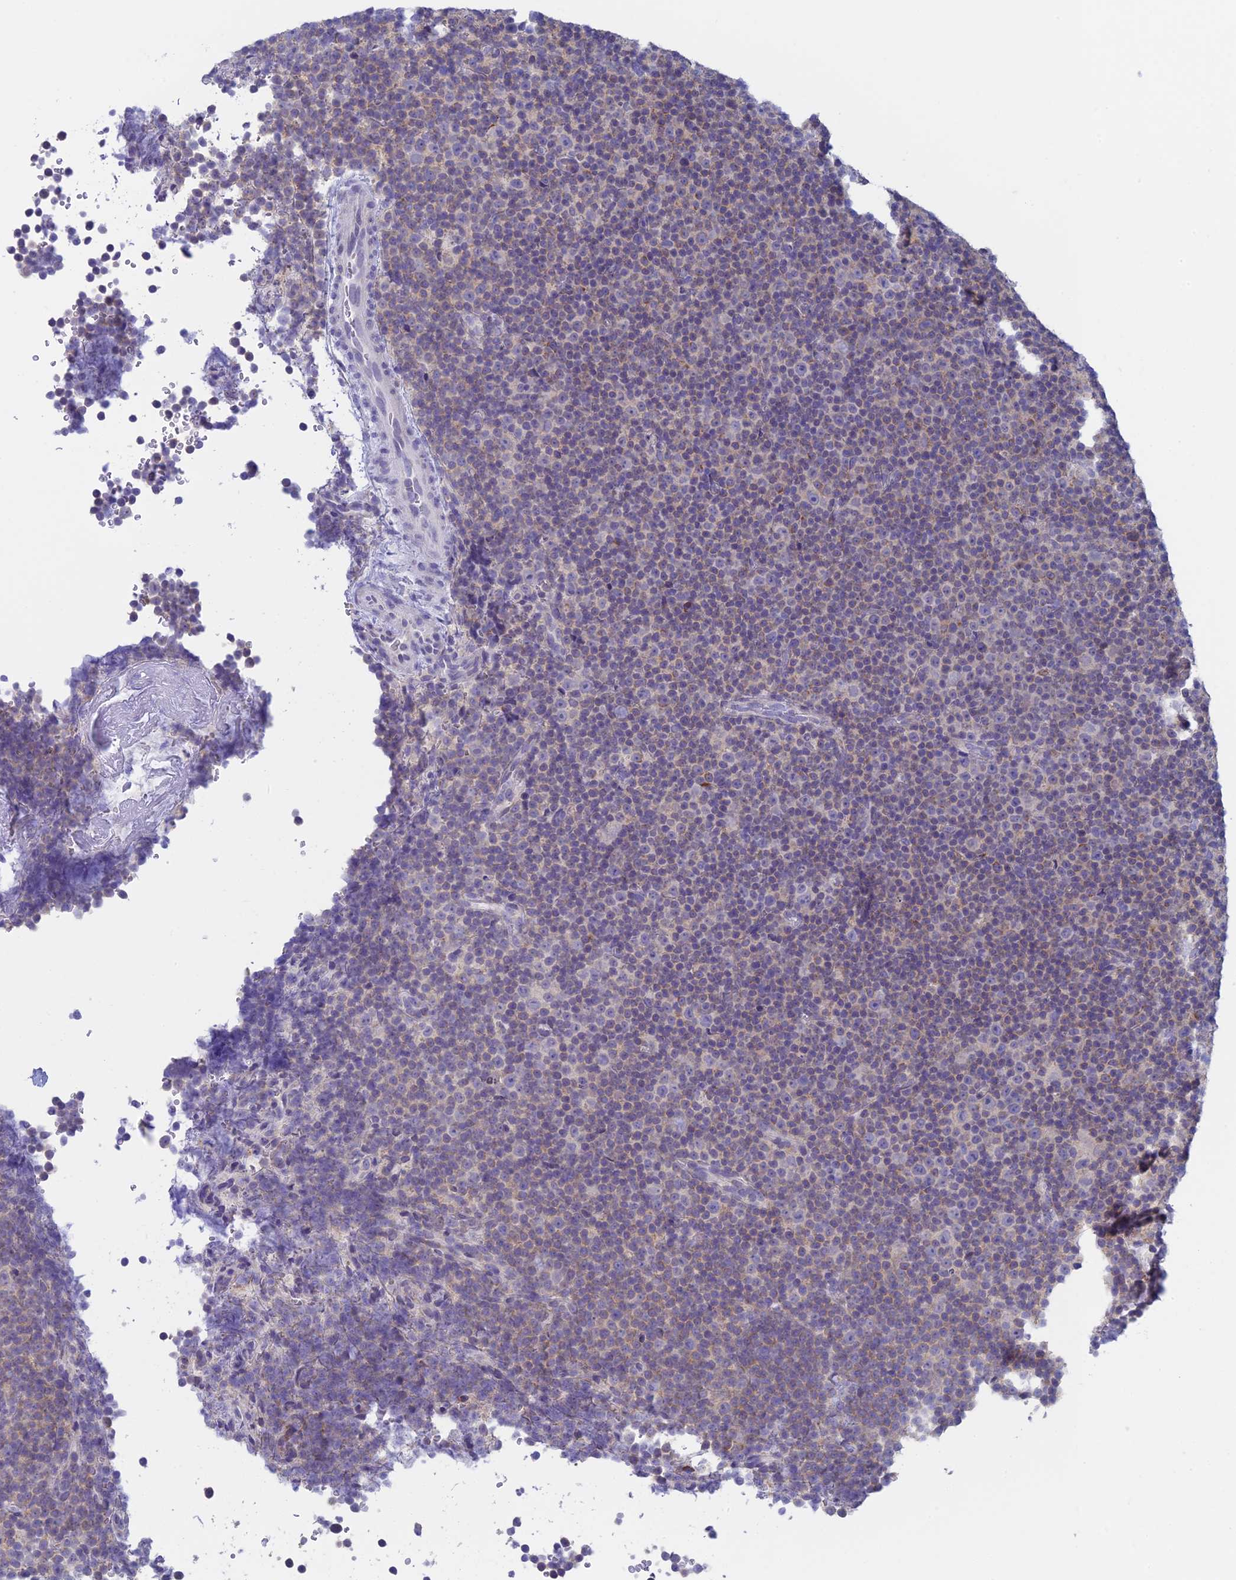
{"staining": {"intensity": "weak", "quantity": "25%-75%", "location": "cytoplasmic/membranous"}, "tissue": "lymphoma", "cell_type": "Tumor cells", "image_type": "cancer", "snomed": [{"axis": "morphology", "description": "Malignant lymphoma, non-Hodgkin's type, Low grade"}, {"axis": "topography", "description": "Lymph node"}], "caption": "Immunohistochemistry (DAB (3,3'-diaminobenzidine)) staining of human lymphoma shows weak cytoplasmic/membranous protein staining in about 25%-75% of tumor cells. (DAB (3,3'-diaminobenzidine) IHC with brightfield microscopy, high magnification).", "gene": "REXO5", "patient": {"sex": "female", "age": 67}}